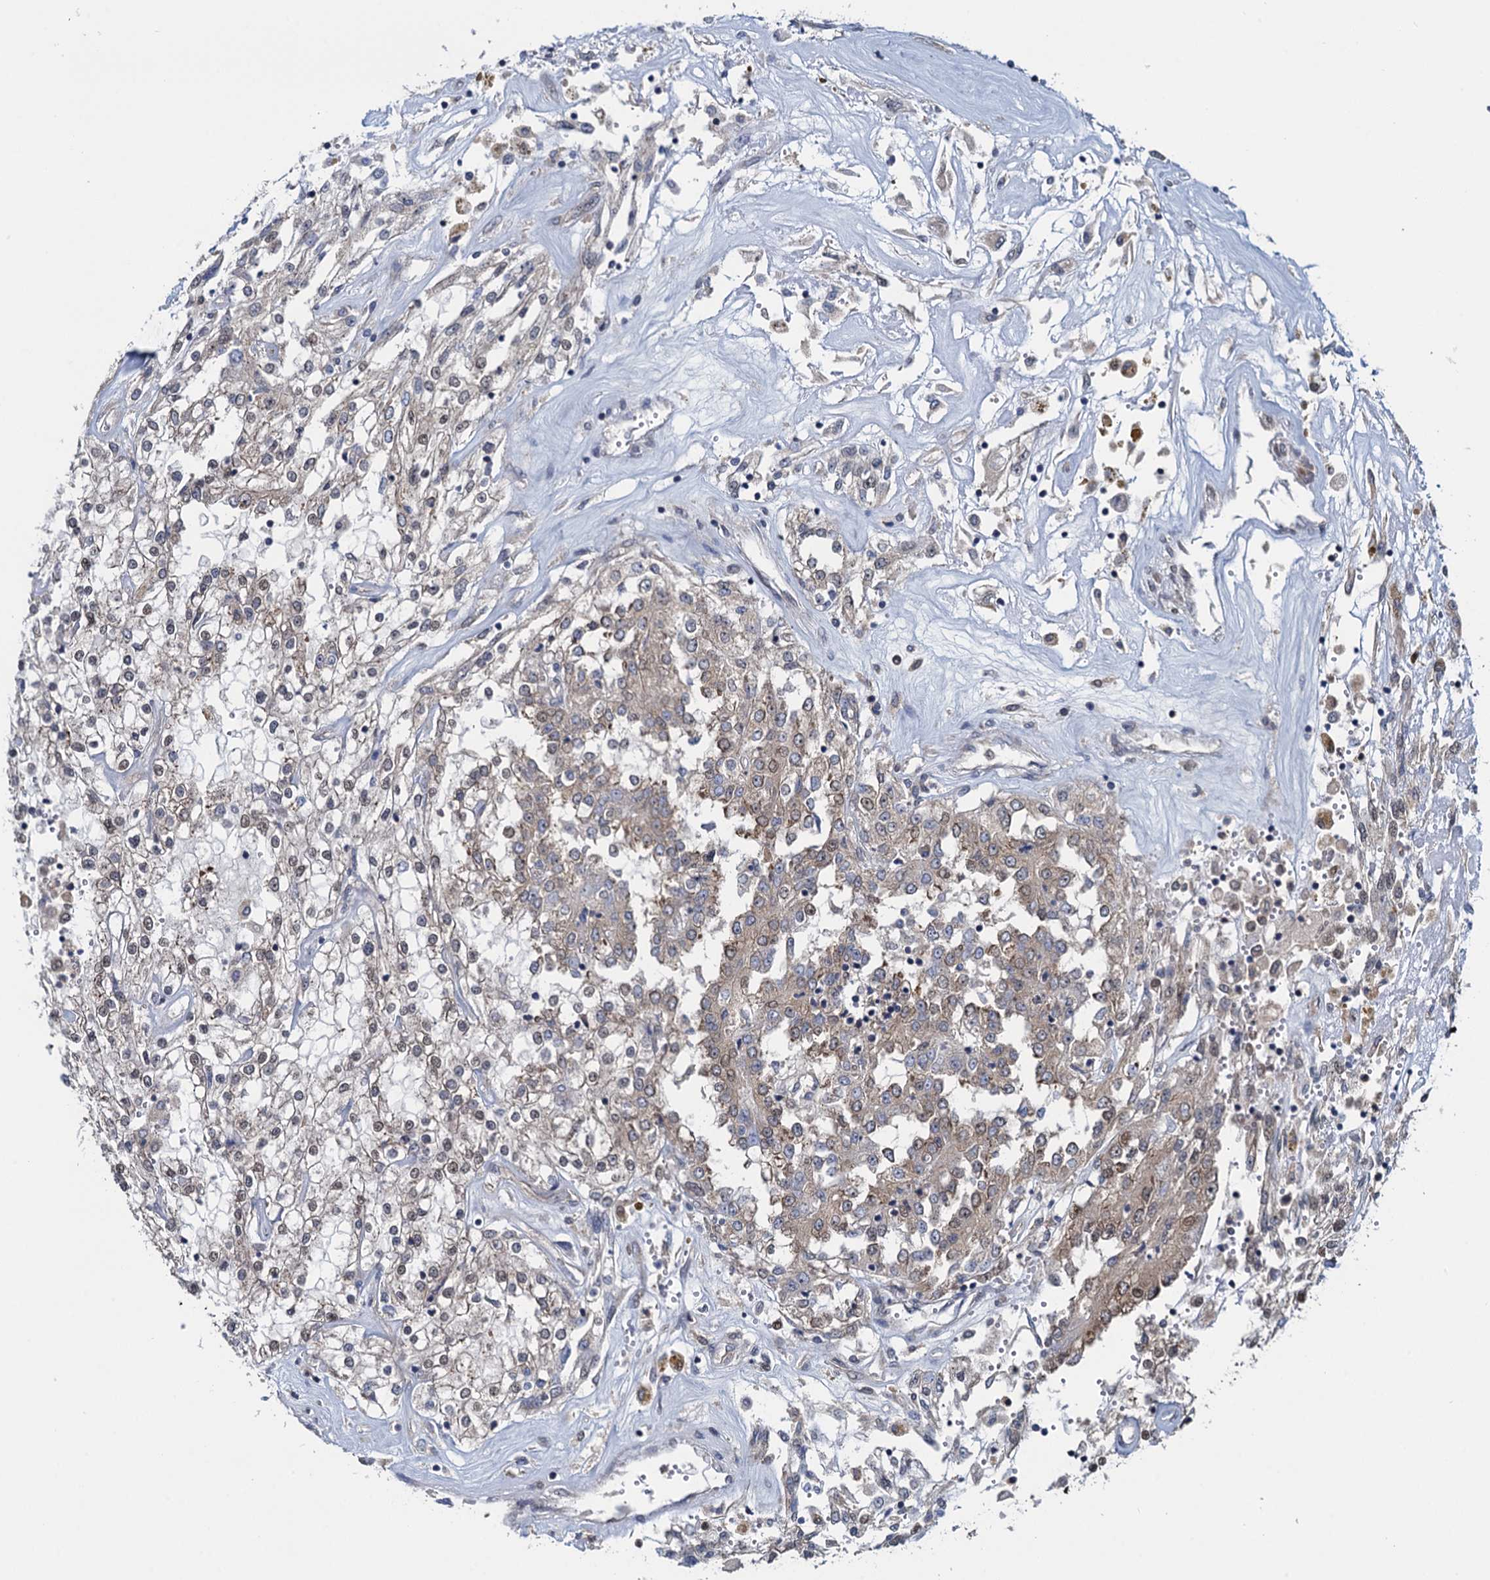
{"staining": {"intensity": "weak", "quantity": "<25%", "location": "cytoplasmic/membranous,nuclear"}, "tissue": "renal cancer", "cell_type": "Tumor cells", "image_type": "cancer", "snomed": [{"axis": "morphology", "description": "Adenocarcinoma, NOS"}, {"axis": "topography", "description": "Kidney"}], "caption": "Immunohistochemistry of renal adenocarcinoma shows no positivity in tumor cells.", "gene": "RNF125", "patient": {"sex": "female", "age": 52}}